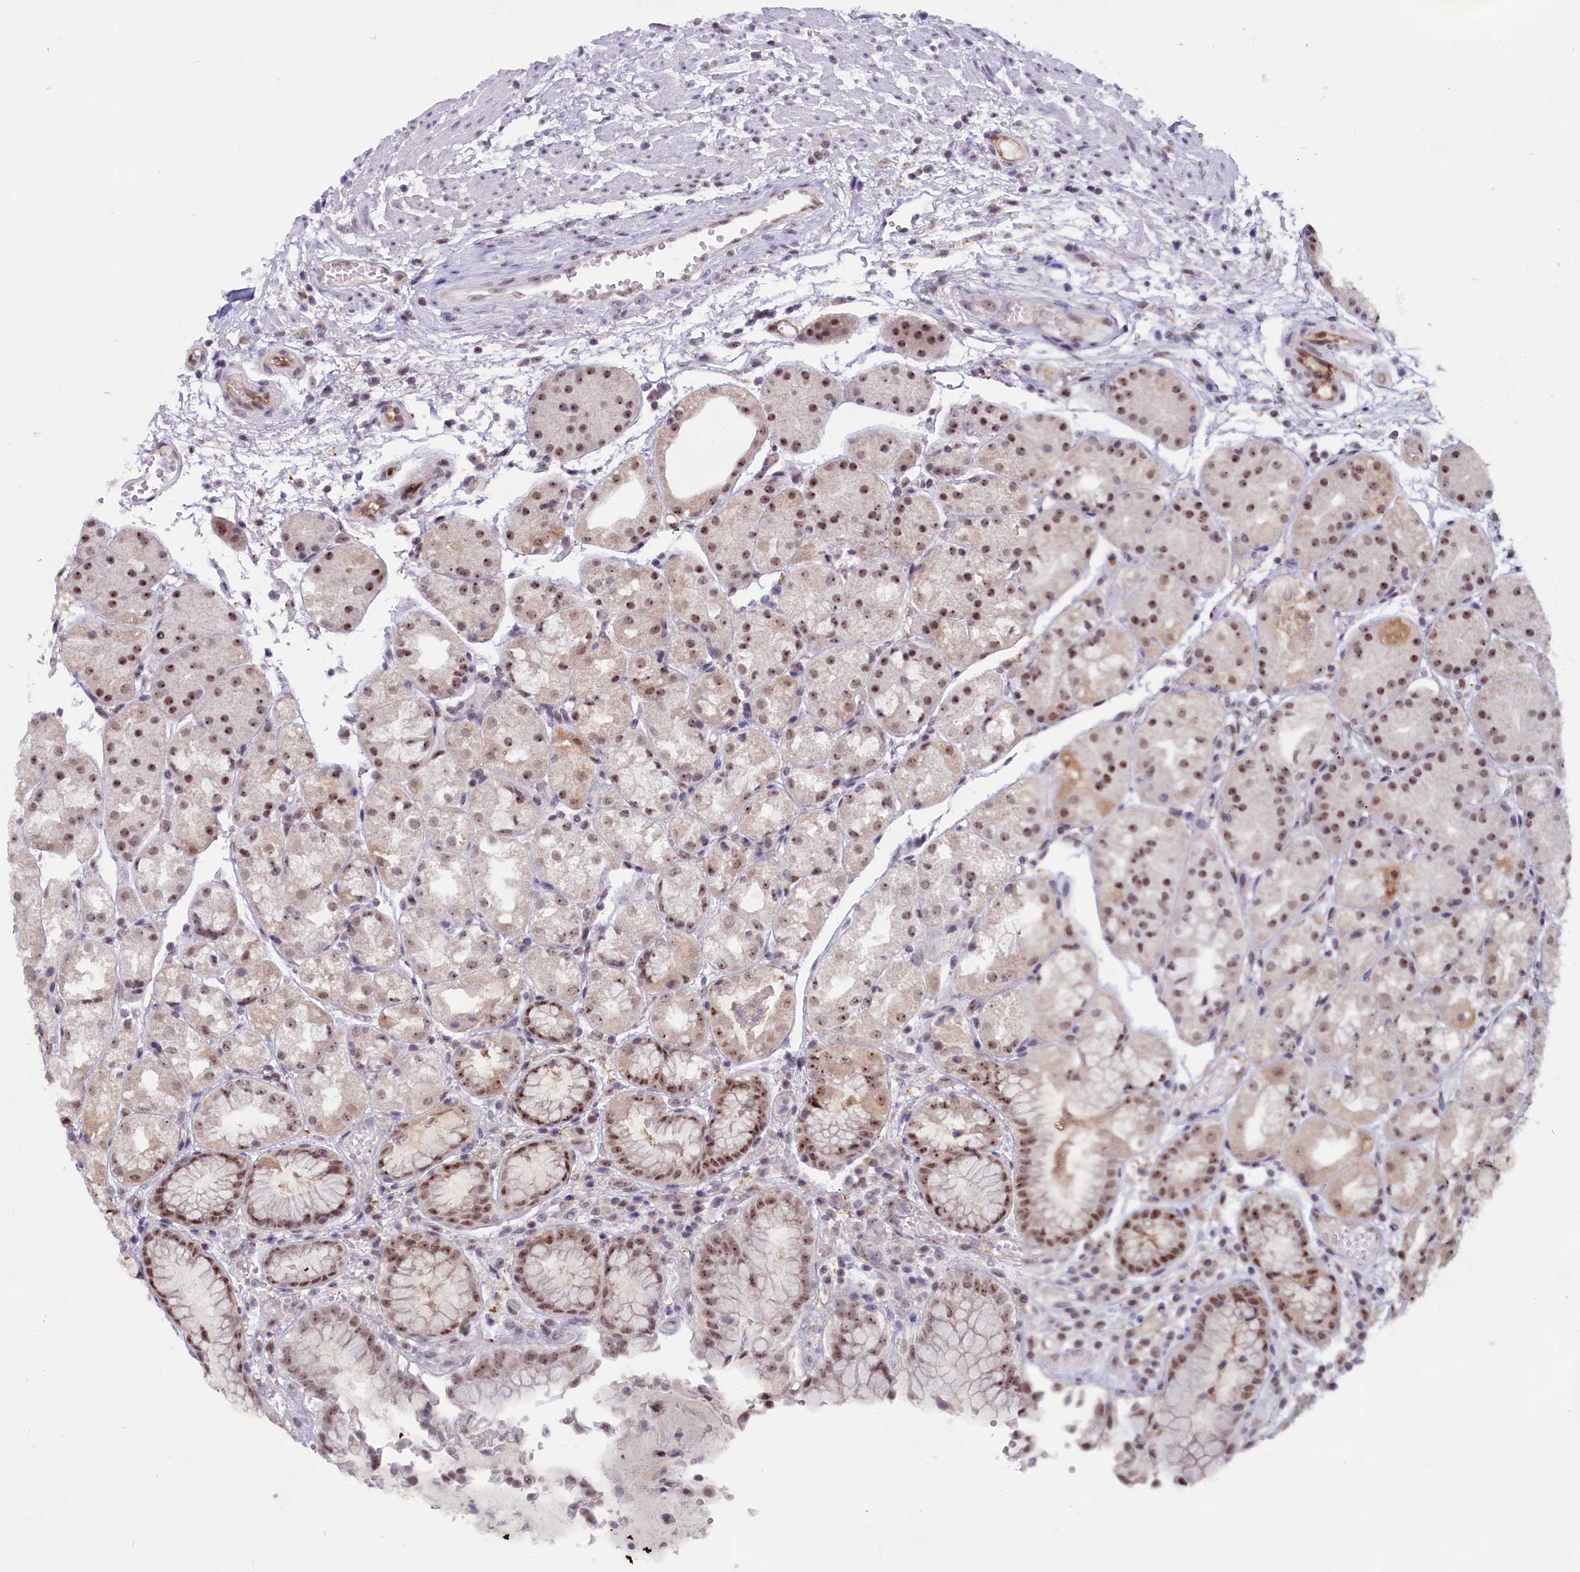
{"staining": {"intensity": "moderate", "quantity": ">75%", "location": "nuclear"}, "tissue": "stomach", "cell_type": "Glandular cells", "image_type": "normal", "snomed": [{"axis": "morphology", "description": "Normal tissue, NOS"}, {"axis": "topography", "description": "Stomach, upper"}], "caption": "Immunohistochemical staining of normal human stomach displays >75% levels of moderate nuclear protein expression in about >75% of glandular cells.", "gene": "C1D", "patient": {"sex": "male", "age": 72}}